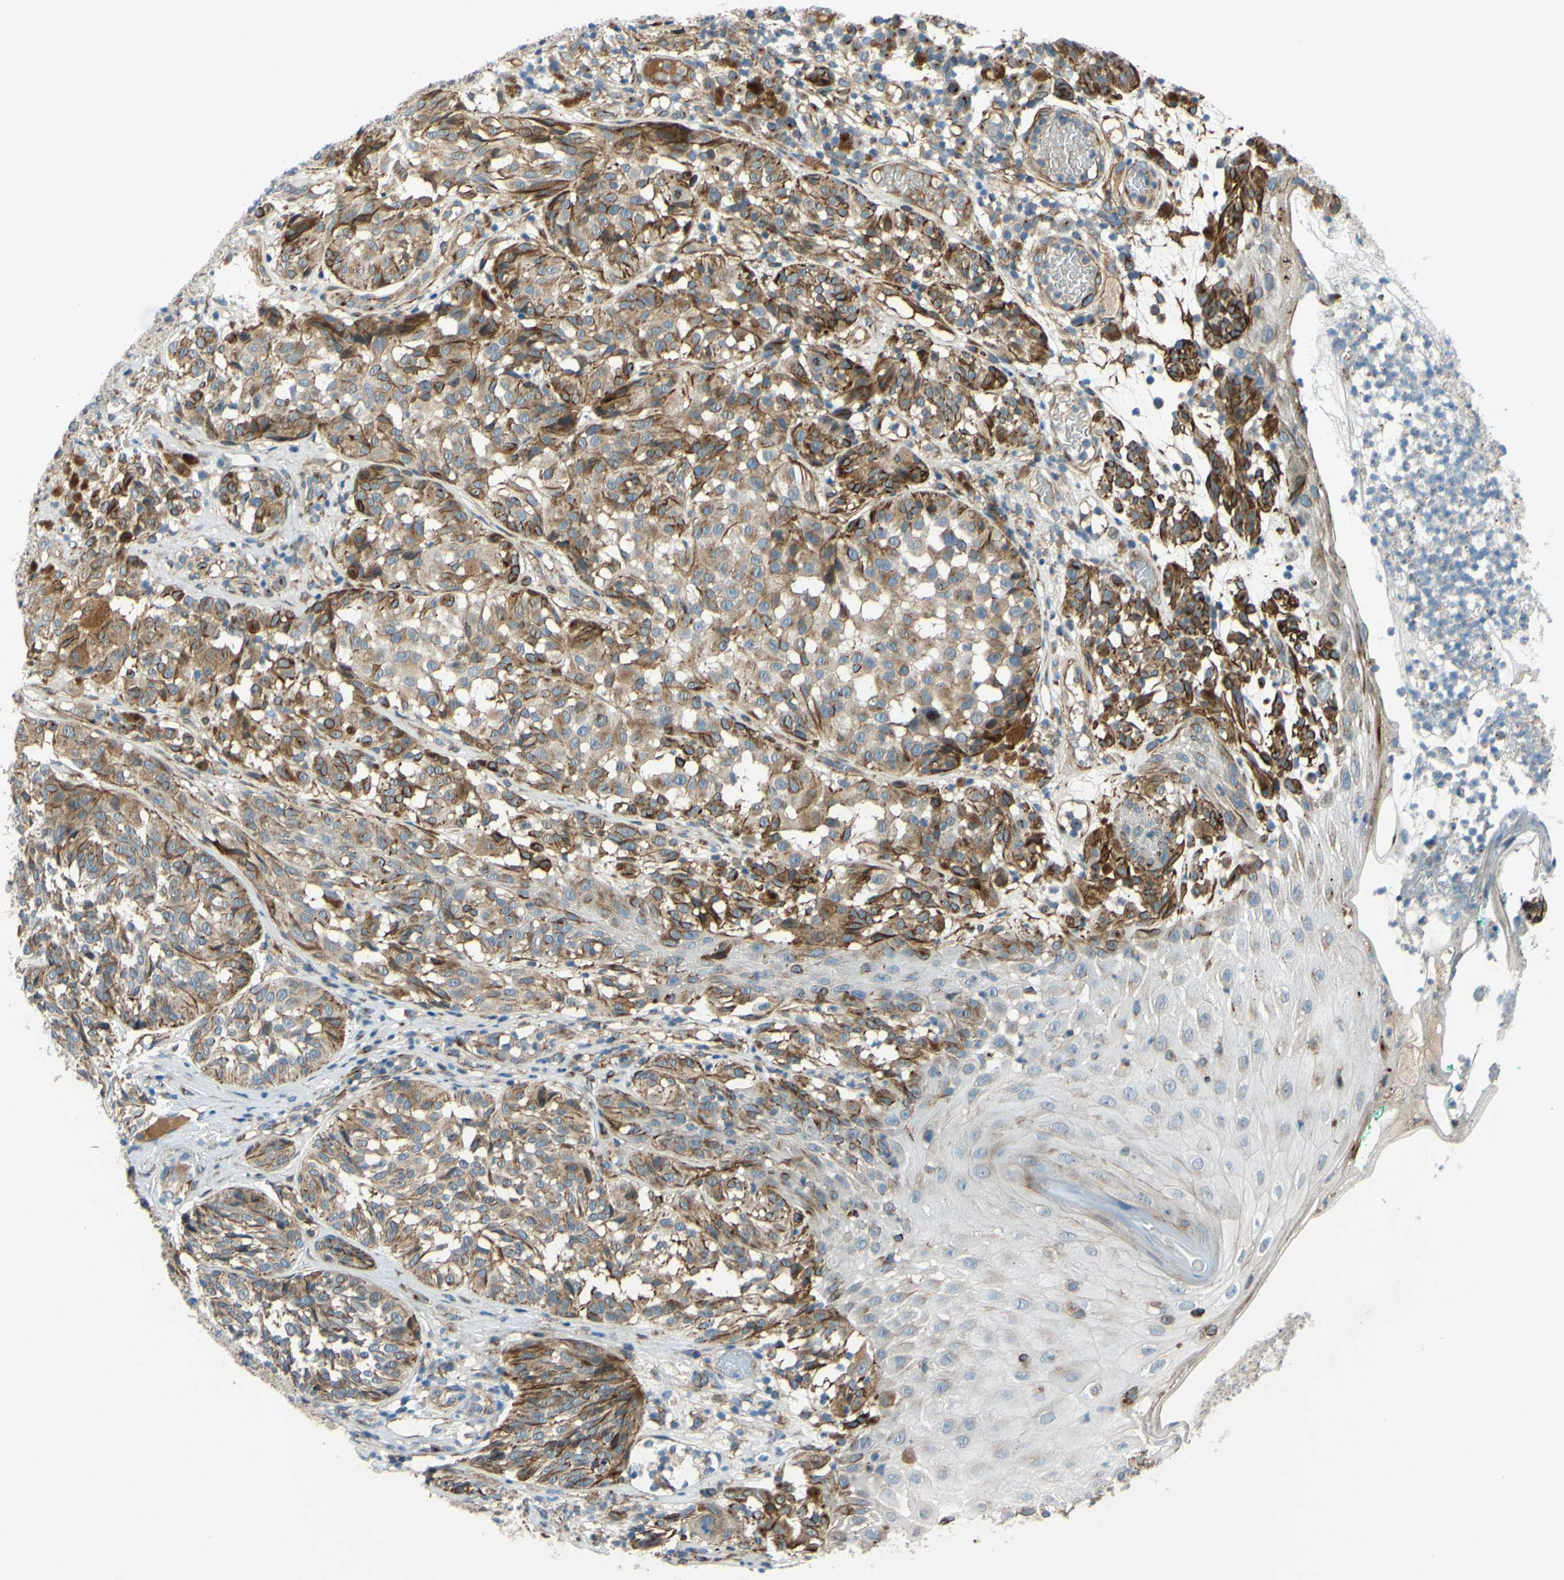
{"staining": {"intensity": "moderate", "quantity": ">75%", "location": "cytoplasmic/membranous"}, "tissue": "melanoma", "cell_type": "Tumor cells", "image_type": "cancer", "snomed": [{"axis": "morphology", "description": "Malignant melanoma, NOS"}, {"axis": "topography", "description": "Skin"}], "caption": "Protein staining of malignant melanoma tissue shows moderate cytoplasmic/membranous staining in about >75% of tumor cells.", "gene": "ARHGAP1", "patient": {"sex": "female", "age": 46}}